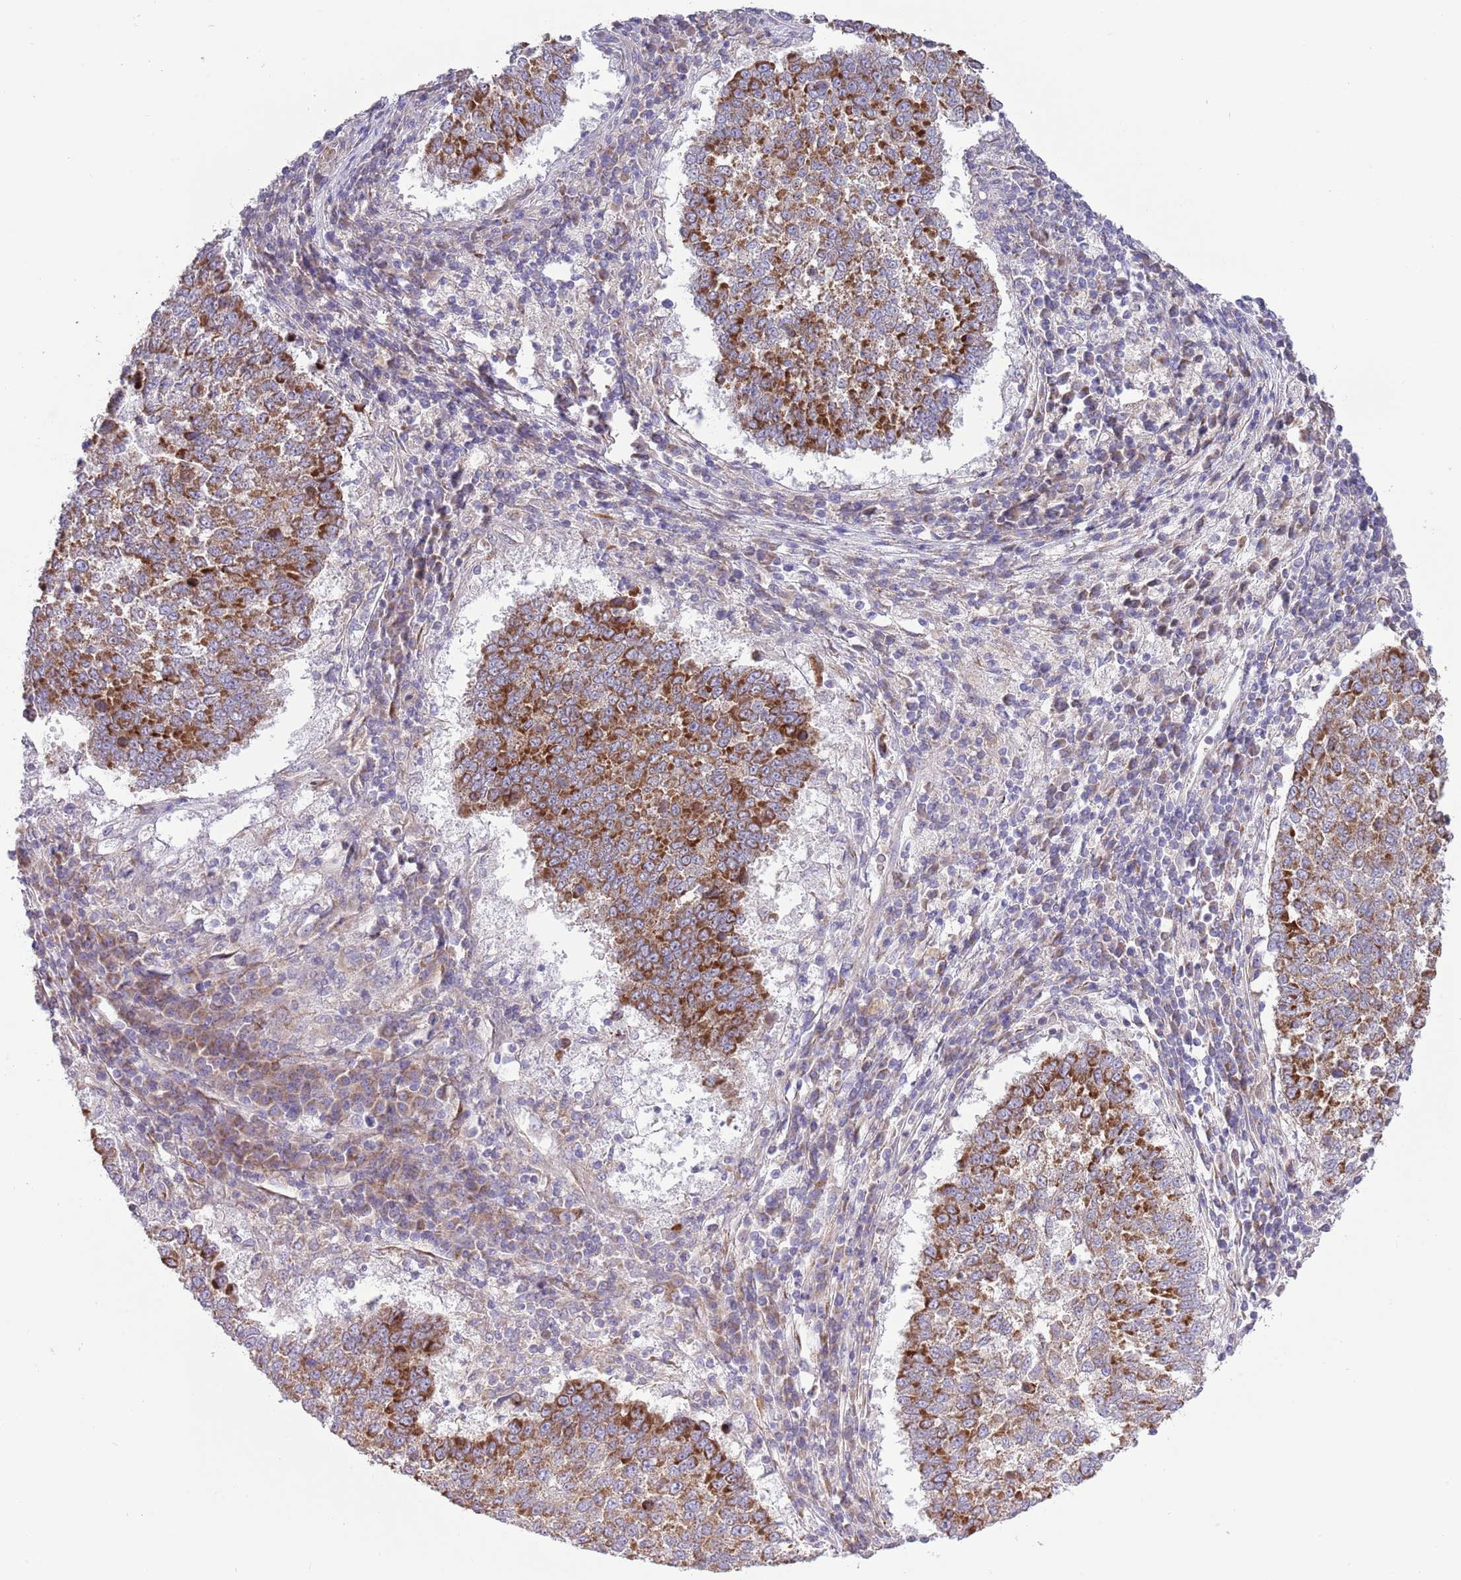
{"staining": {"intensity": "strong", "quantity": ">75%", "location": "cytoplasmic/membranous"}, "tissue": "lung cancer", "cell_type": "Tumor cells", "image_type": "cancer", "snomed": [{"axis": "morphology", "description": "Squamous cell carcinoma, NOS"}, {"axis": "topography", "description": "Lung"}], "caption": "Squamous cell carcinoma (lung) stained with DAB (3,3'-diaminobenzidine) IHC exhibits high levels of strong cytoplasmic/membranous expression in about >75% of tumor cells.", "gene": "TOMM5", "patient": {"sex": "male", "age": 73}}